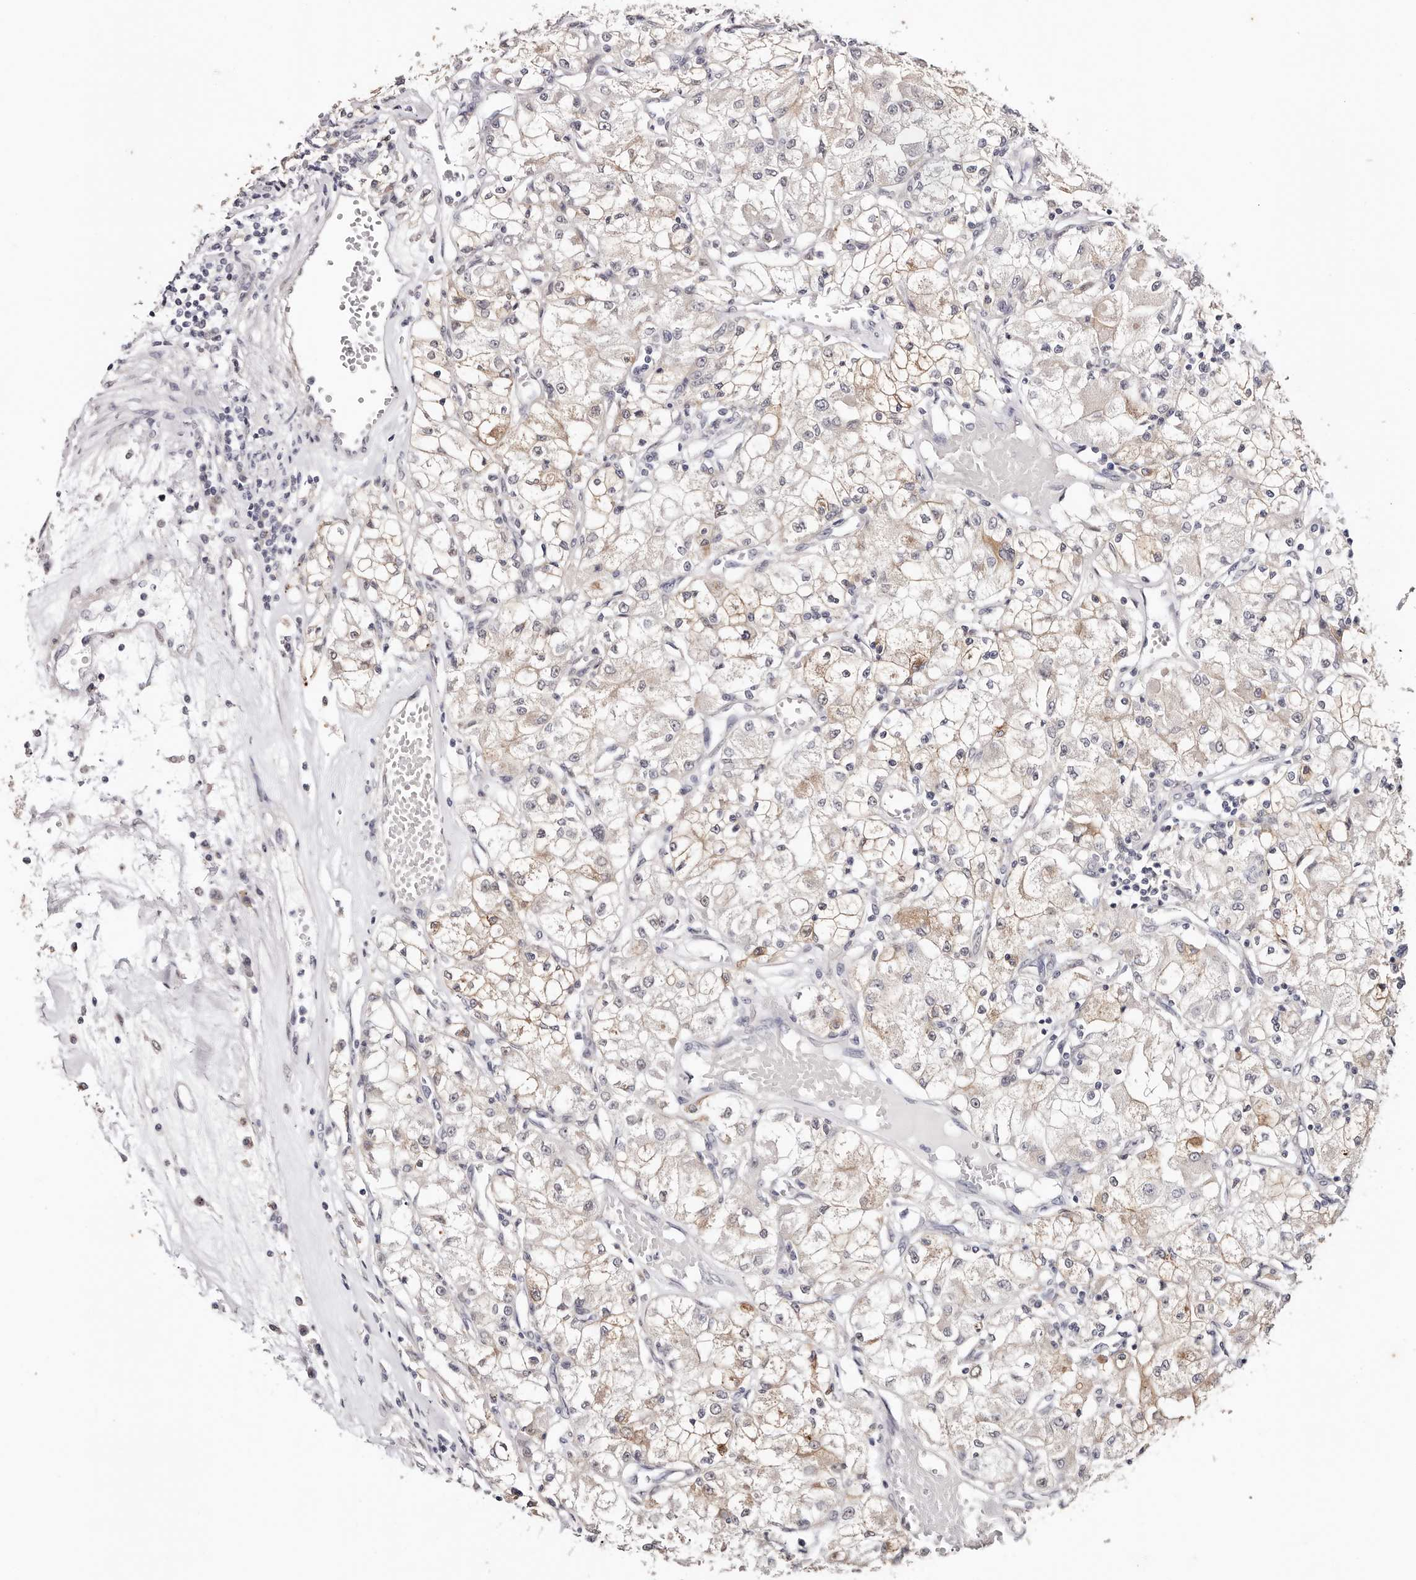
{"staining": {"intensity": "weak", "quantity": "25%-75%", "location": "cytoplasmic/membranous"}, "tissue": "renal cancer", "cell_type": "Tumor cells", "image_type": "cancer", "snomed": [{"axis": "morphology", "description": "Adenocarcinoma, NOS"}, {"axis": "topography", "description": "Kidney"}], "caption": "Adenocarcinoma (renal) stained for a protein exhibits weak cytoplasmic/membranous positivity in tumor cells. (DAB = brown stain, brightfield microscopy at high magnification).", "gene": "TYW3", "patient": {"sex": "female", "age": 59}}